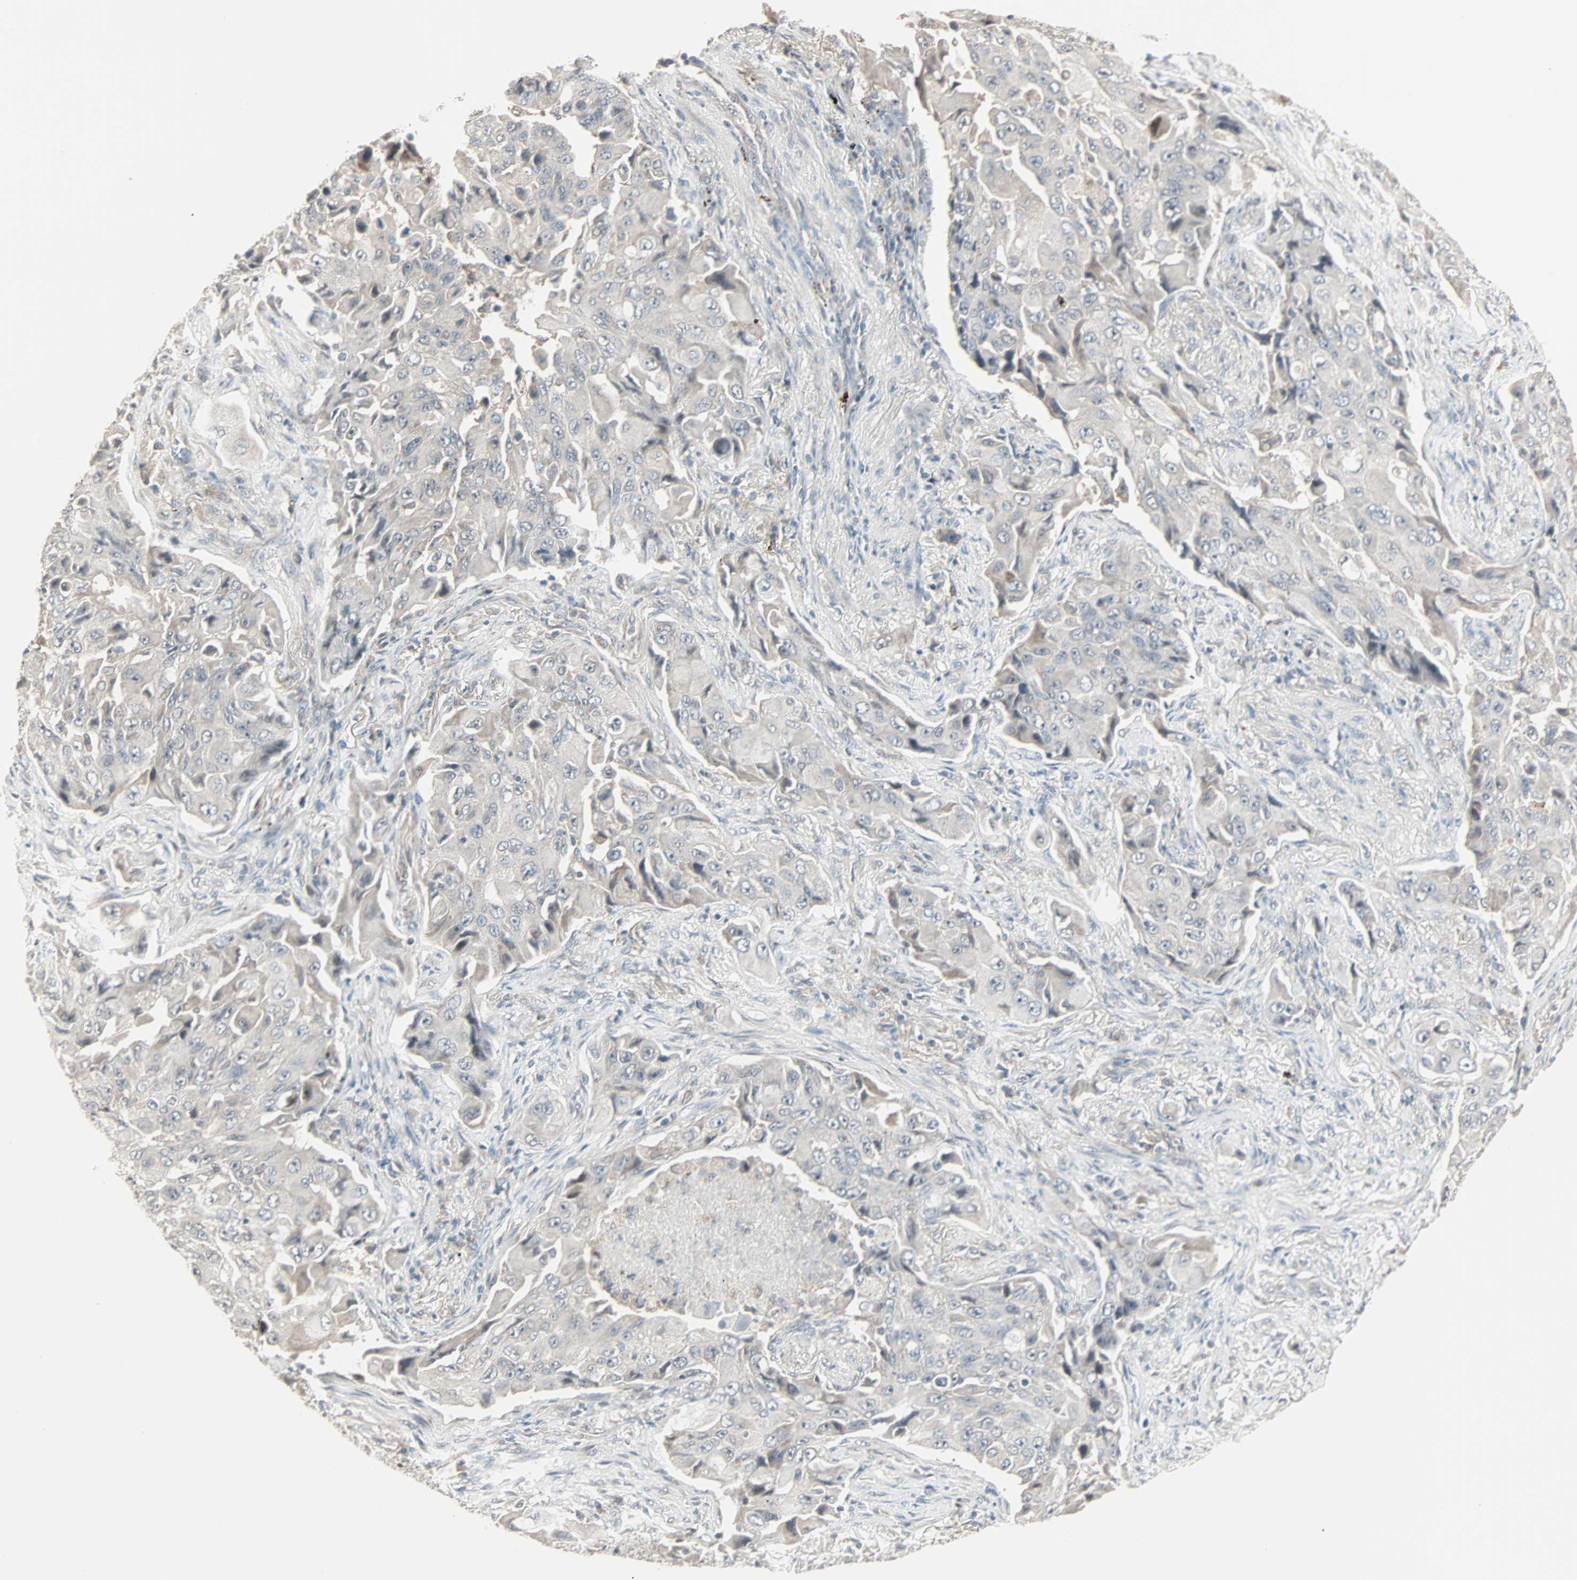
{"staining": {"intensity": "weak", "quantity": "<25%", "location": "cytoplasmic/membranous"}, "tissue": "lung cancer", "cell_type": "Tumor cells", "image_type": "cancer", "snomed": [{"axis": "morphology", "description": "Adenocarcinoma, NOS"}, {"axis": "topography", "description": "Lung"}], "caption": "Tumor cells are negative for brown protein staining in lung adenocarcinoma.", "gene": "KDM4A", "patient": {"sex": "female", "age": 65}}